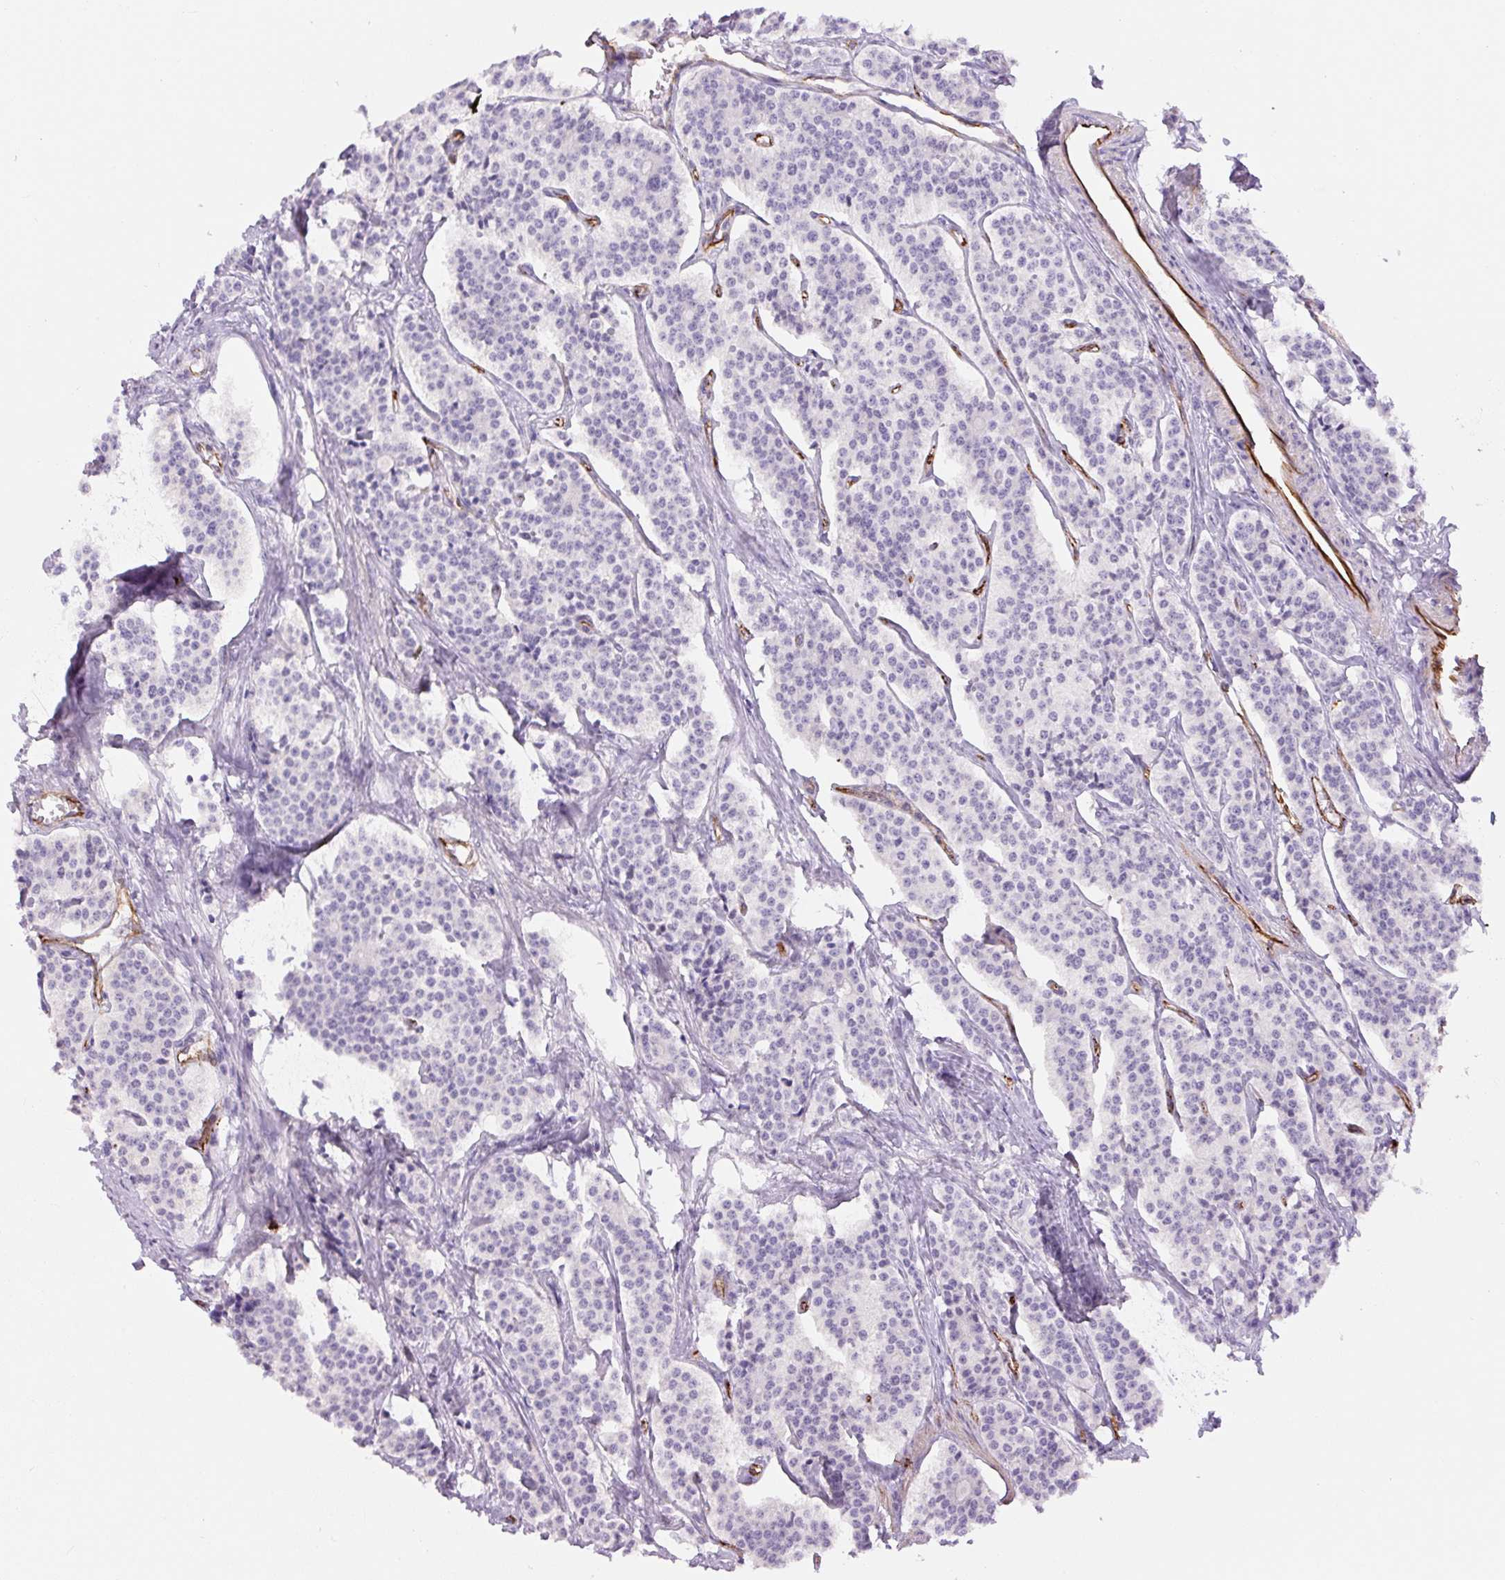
{"staining": {"intensity": "negative", "quantity": "none", "location": "none"}, "tissue": "carcinoid", "cell_type": "Tumor cells", "image_type": "cancer", "snomed": [{"axis": "morphology", "description": "Carcinoid, malignant, NOS"}, {"axis": "topography", "description": "Small intestine"}], "caption": "An image of carcinoid stained for a protein exhibits no brown staining in tumor cells.", "gene": "NES", "patient": {"sex": "male", "age": 63}}